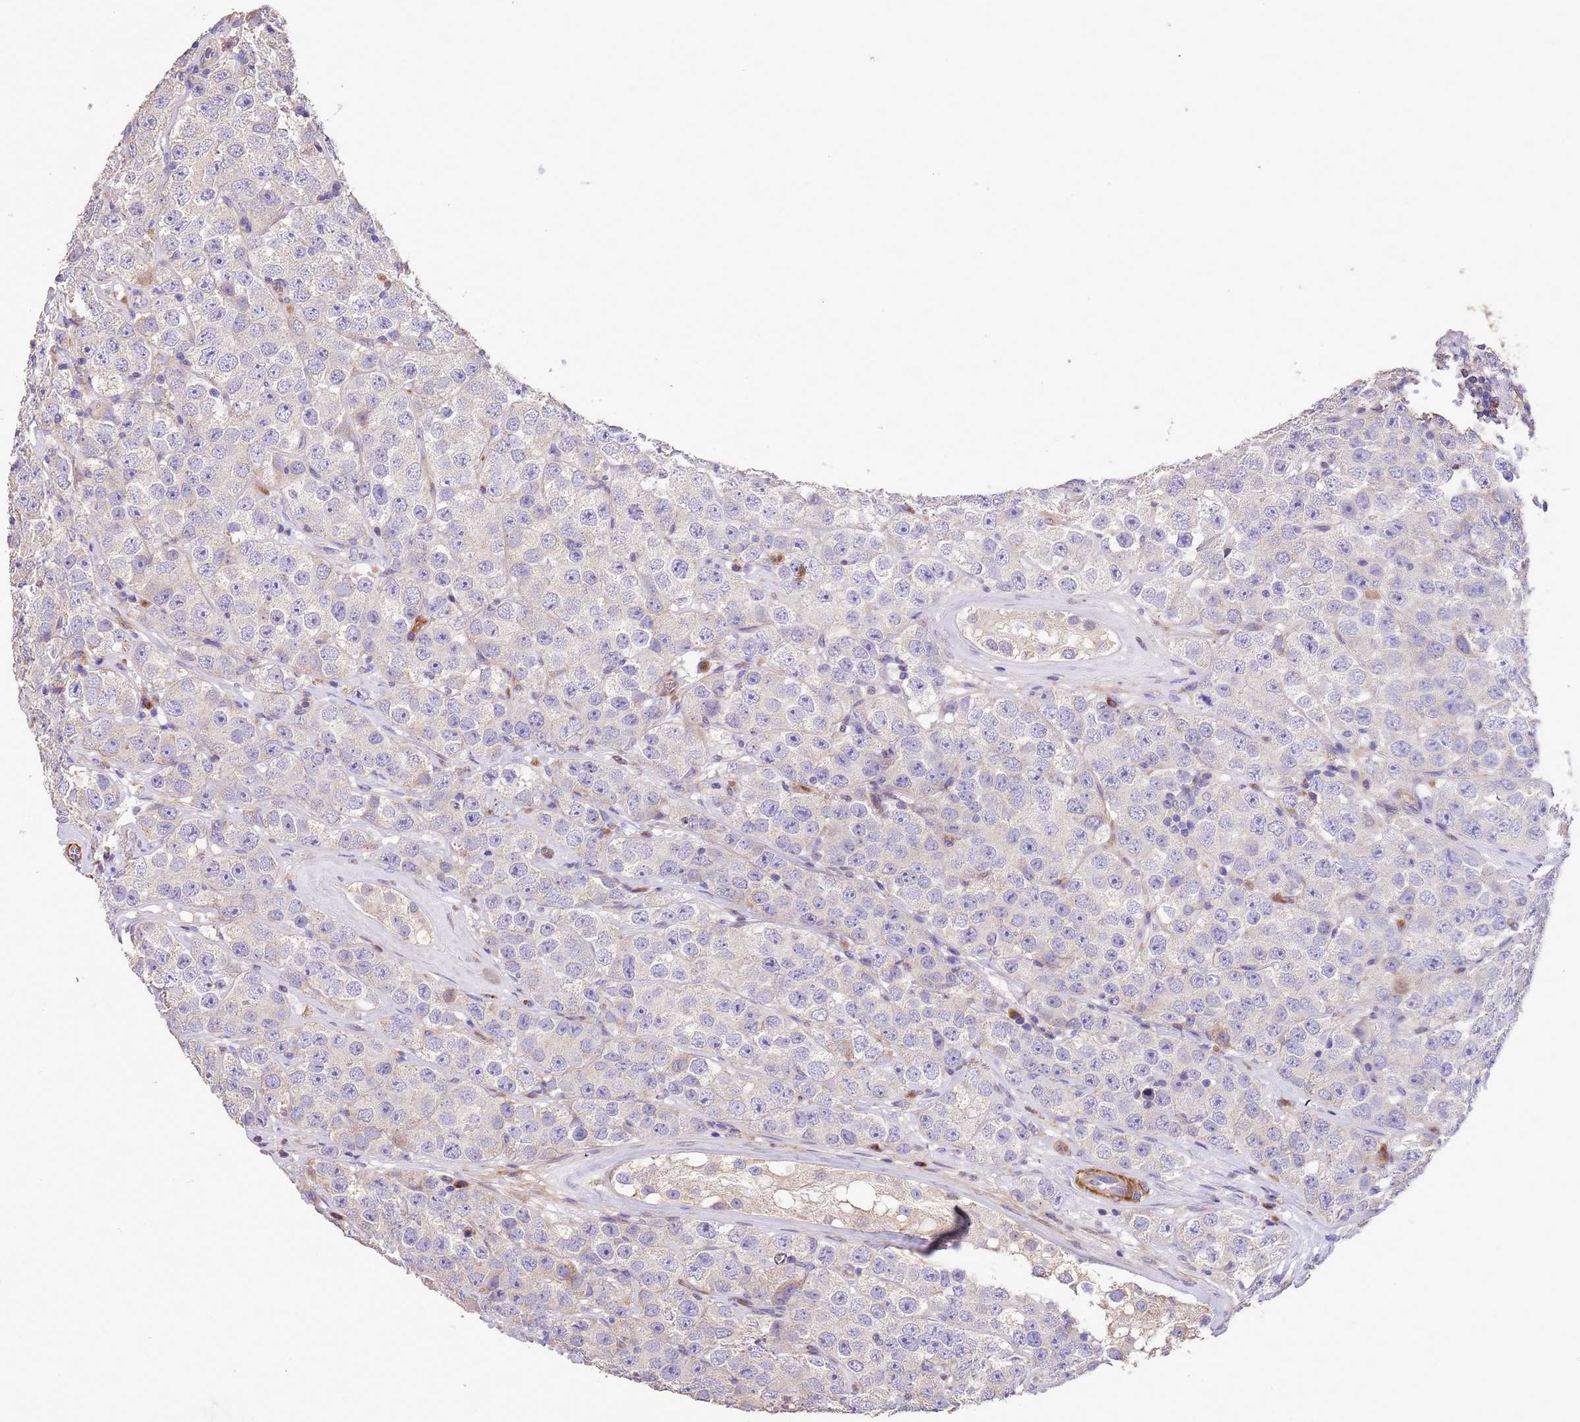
{"staining": {"intensity": "negative", "quantity": "none", "location": "none"}, "tissue": "testis cancer", "cell_type": "Tumor cells", "image_type": "cancer", "snomed": [{"axis": "morphology", "description": "Seminoma, NOS"}, {"axis": "topography", "description": "Testis"}], "caption": "Tumor cells are negative for protein expression in human seminoma (testis).", "gene": "PIGA", "patient": {"sex": "male", "age": 28}}